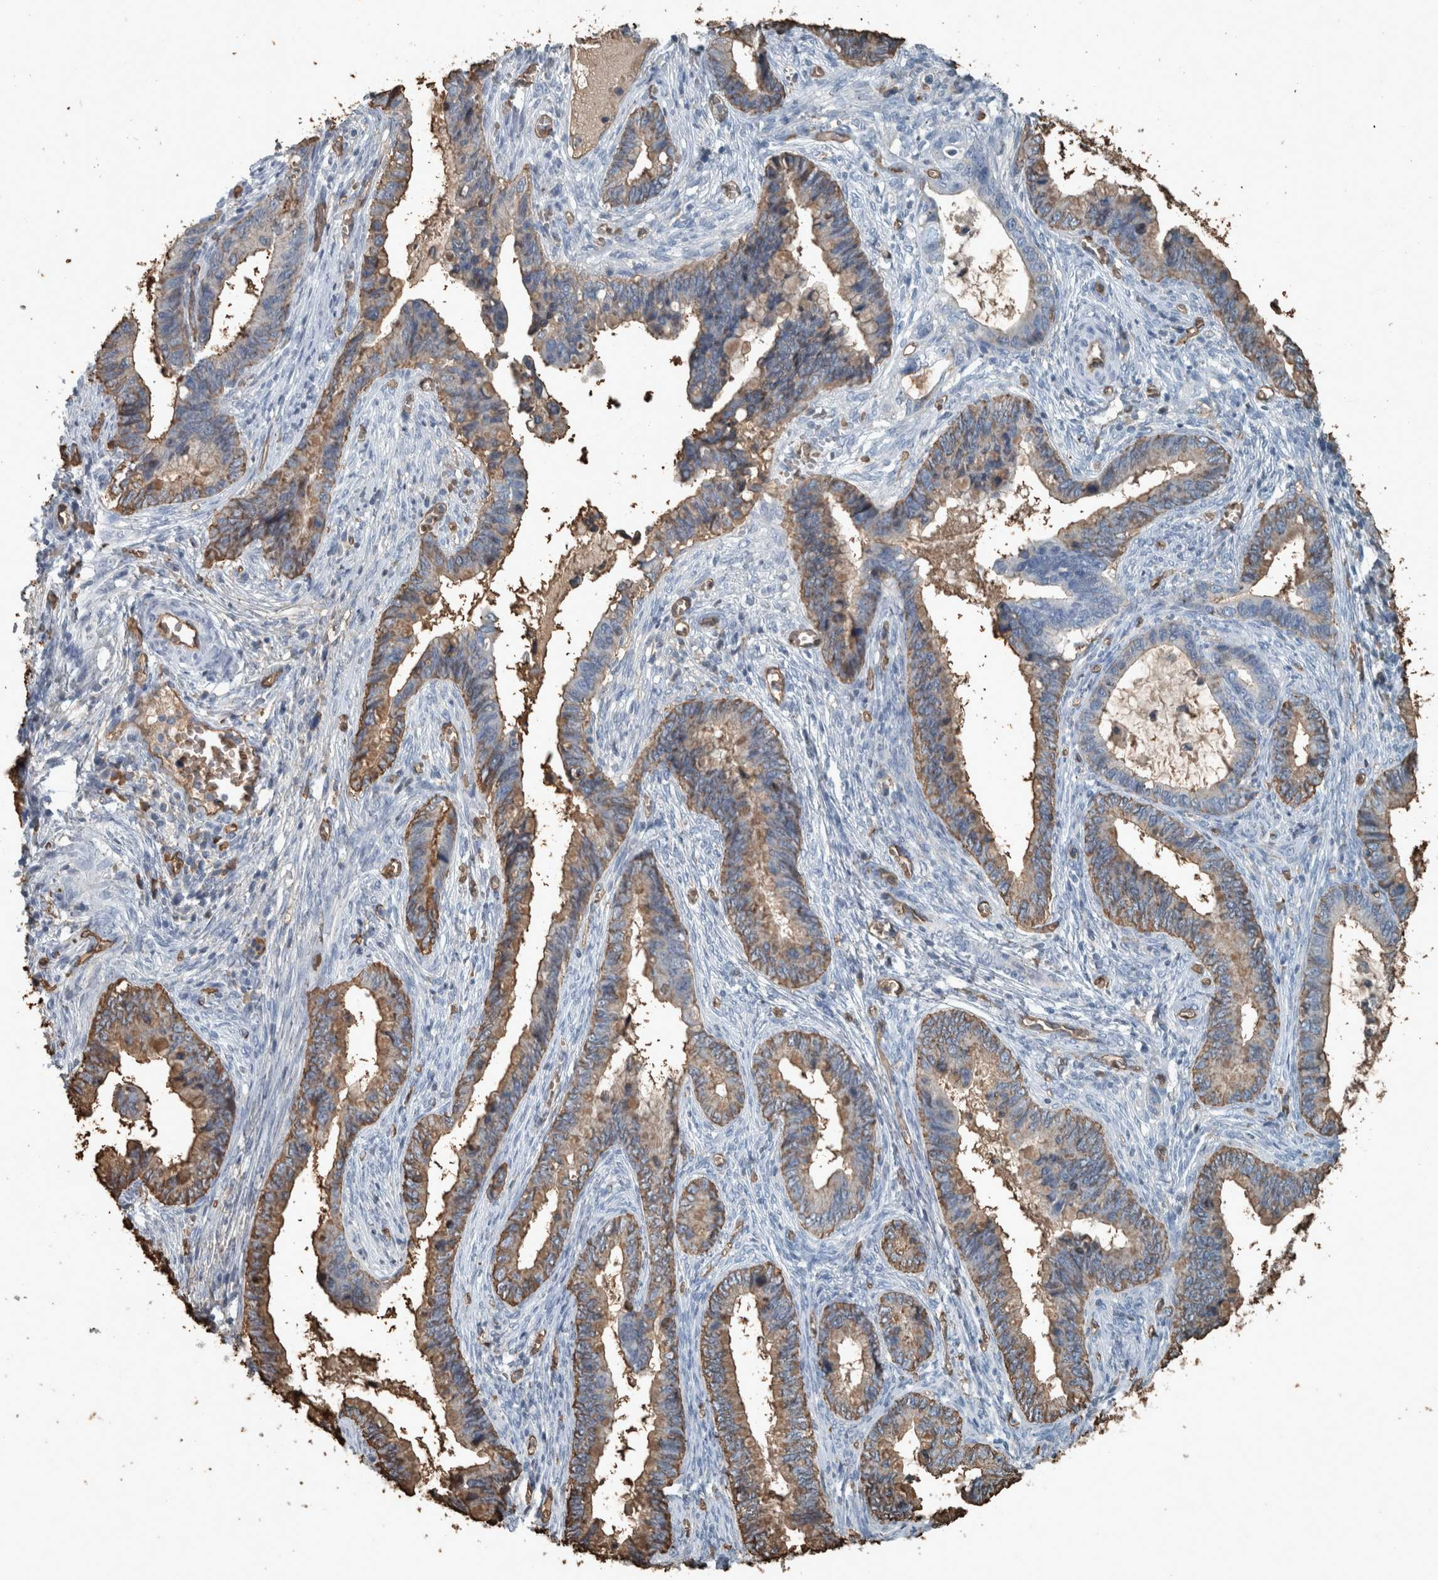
{"staining": {"intensity": "moderate", "quantity": ">75%", "location": "cytoplasmic/membranous"}, "tissue": "cervical cancer", "cell_type": "Tumor cells", "image_type": "cancer", "snomed": [{"axis": "morphology", "description": "Adenocarcinoma, NOS"}, {"axis": "topography", "description": "Cervix"}], "caption": "Cervical cancer tissue shows moderate cytoplasmic/membranous staining in approximately >75% of tumor cells (DAB IHC, brown staining for protein, blue staining for nuclei).", "gene": "LBP", "patient": {"sex": "female", "age": 44}}